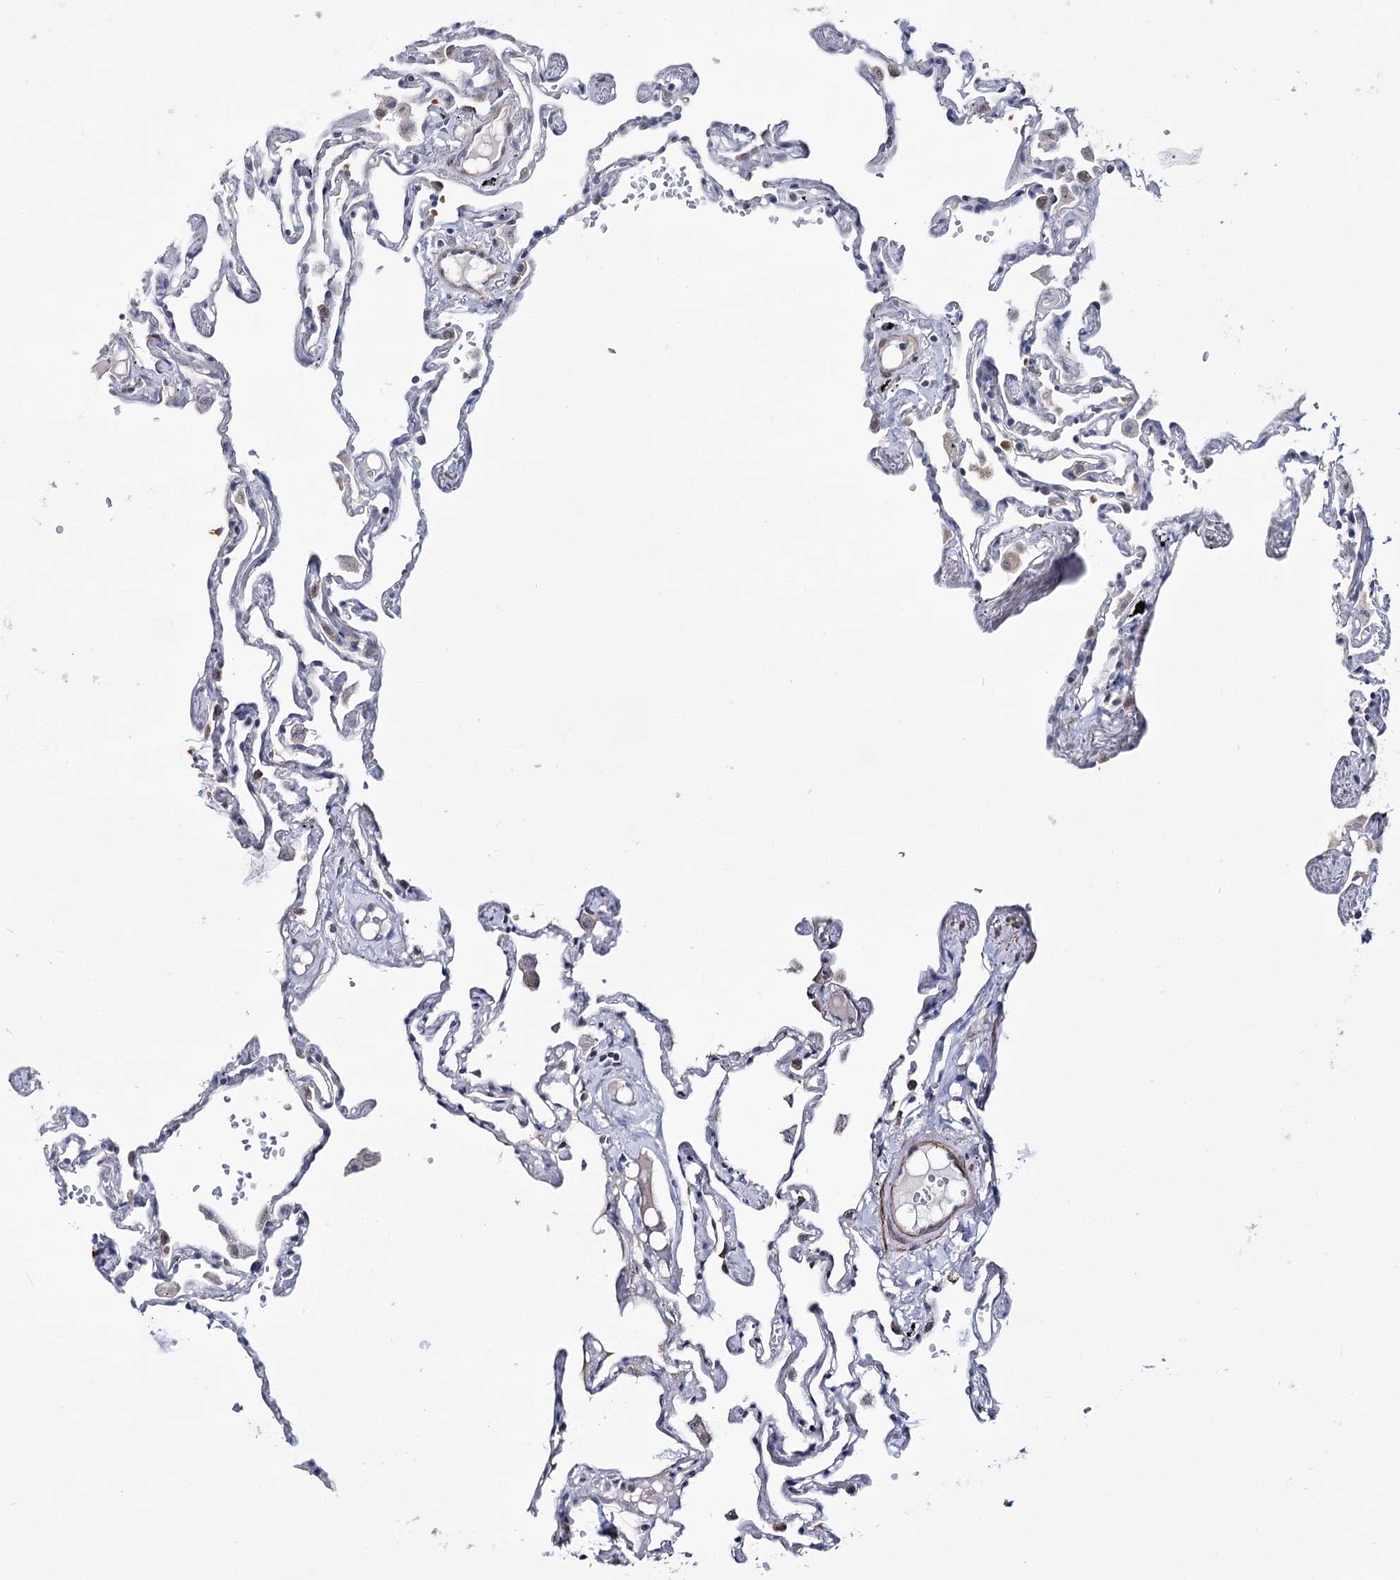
{"staining": {"intensity": "moderate", "quantity": "<25%", "location": "nuclear"}, "tissue": "lung", "cell_type": "Alveolar cells", "image_type": "normal", "snomed": [{"axis": "morphology", "description": "Normal tissue, NOS"}, {"axis": "topography", "description": "Lung"}], "caption": "Immunohistochemical staining of benign lung reveals <25% levels of moderate nuclear protein positivity in approximately <25% of alveolar cells. (DAB IHC, brown staining for protein, blue staining for nuclei).", "gene": "PPRC1", "patient": {"sex": "female", "age": 67}}